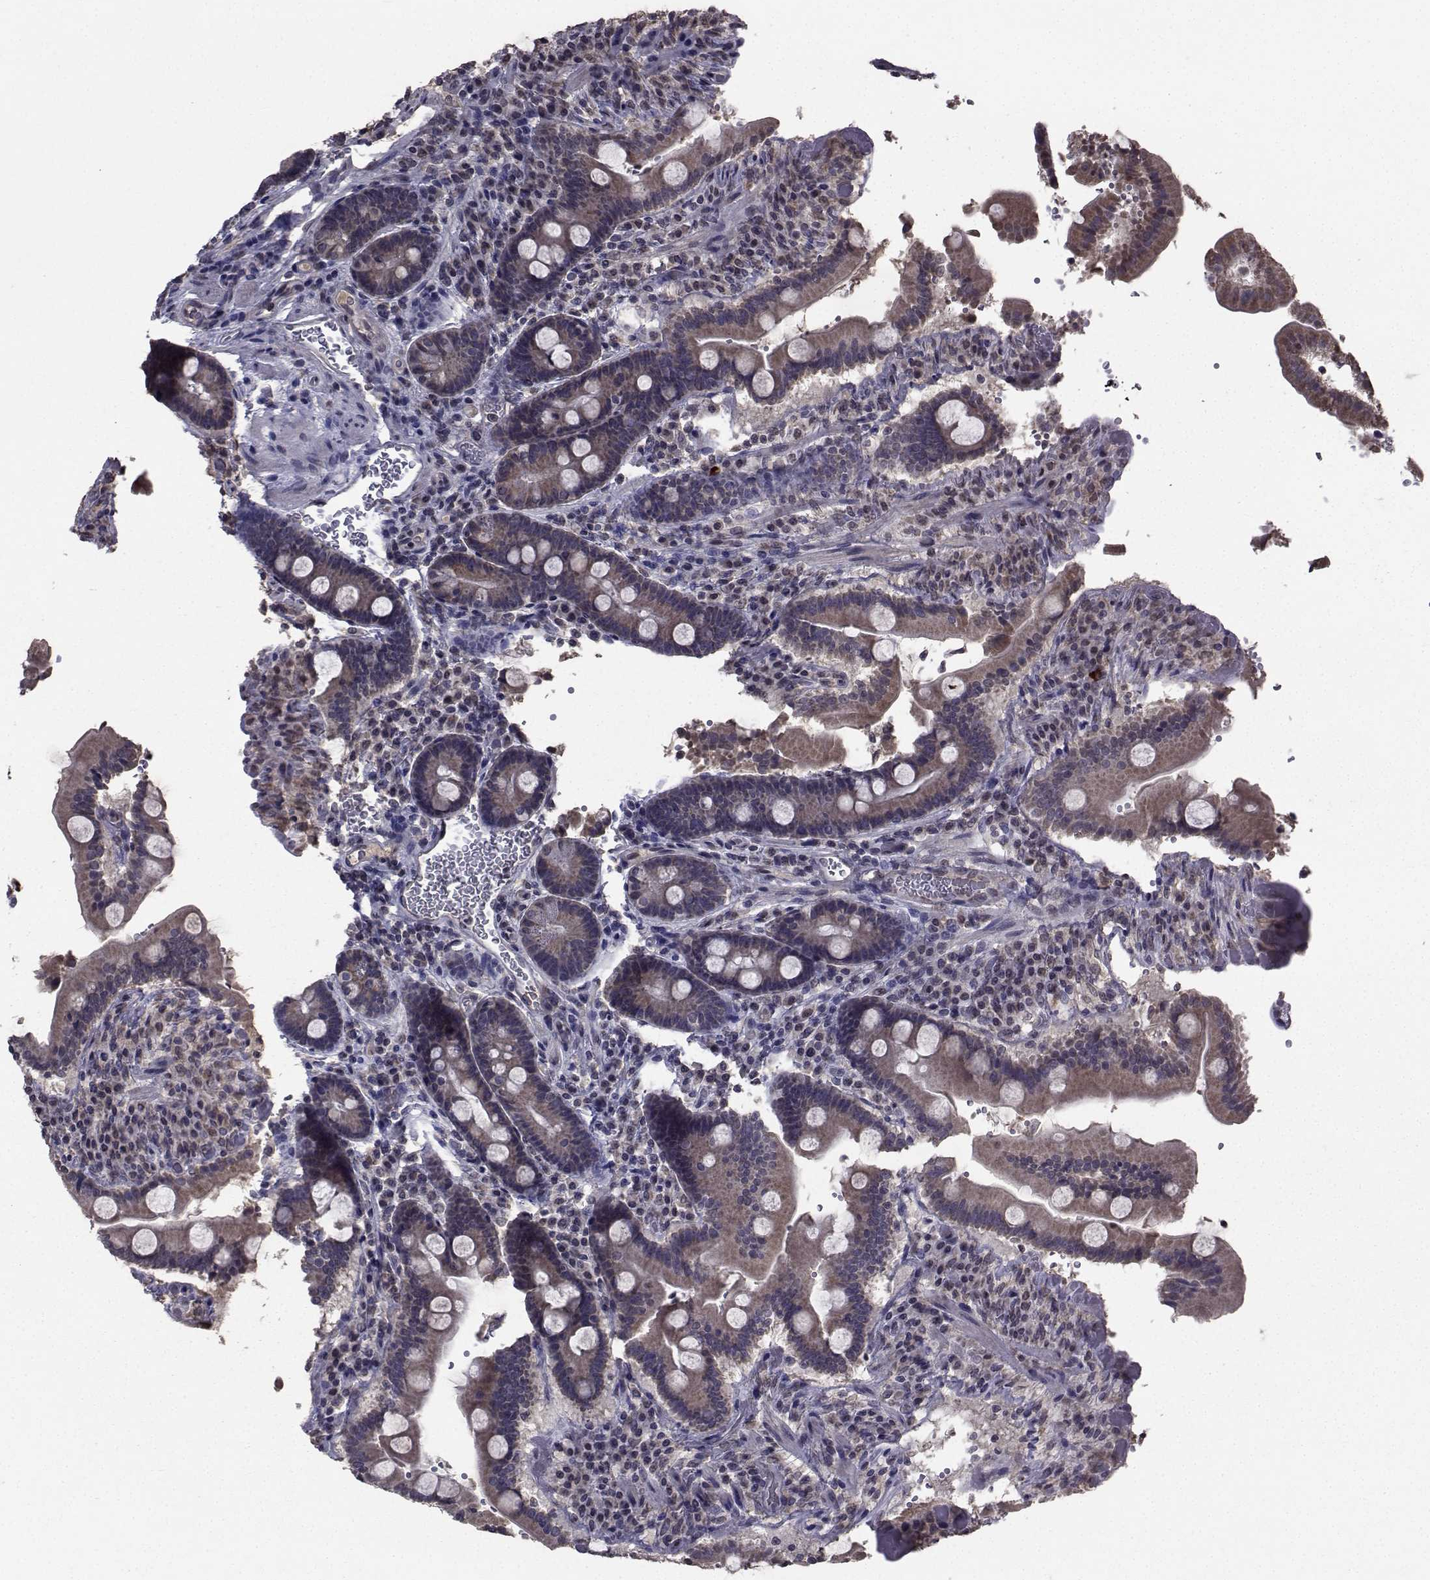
{"staining": {"intensity": "strong", "quantity": "25%-75%", "location": "cytoplasmic/membranous"}, "tissue": "duodenum", "cell_type": "Glandular cells", "image_type": "normal", "snomed": [{"axis": "morphology", "description": "Normal tissue, NOS"}, {"axis": "topography", "description": "Duodenum"}], "caption": "Strong cytoplasmic/membranous expression for a protein is seen in about 25%-75% of glandular cells of unremarkable duodenum using immunohistochemistry (IHC).", "gene": "CYP2S1", "patient": {"sex": "female", "age": 62}}